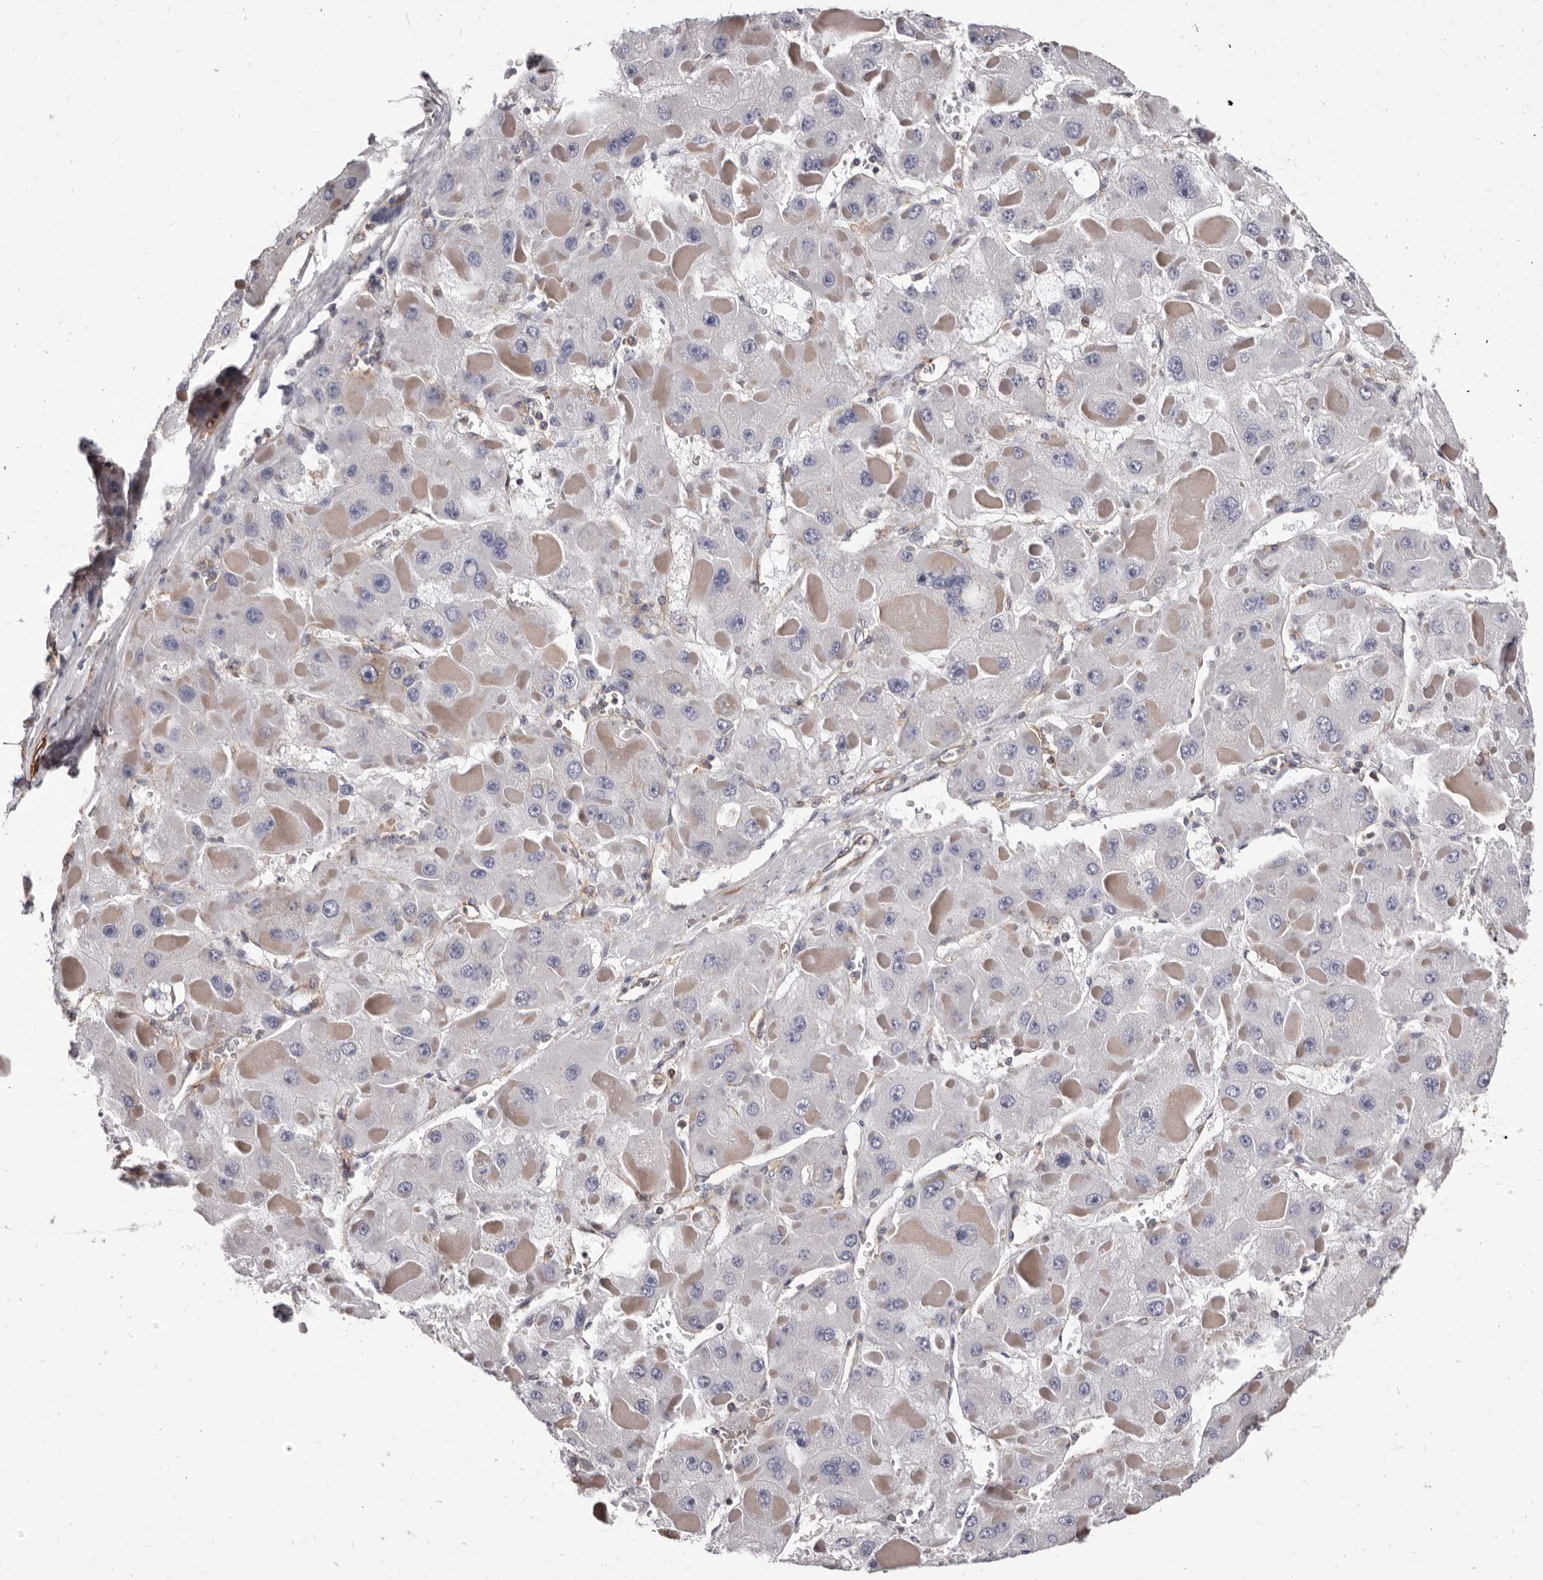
{"staining": {"intensity": "negative", "quantity": "none", "location": "none"}, "tissue": "liver cancer", "cell_type": "Tumor cells", "image_type": "cancer", "snomed": [{"axis": "morphology", "description": "Carcinoma, Hepatocellular, NOS"}, {"axis": "topography", "description": "Liver"}], "caption": "The immunohistochemistry image has no significant staining in tumor cells of liver cancer (hepatocellular carcinoma) tissue.", "gene": "NIBAN1", "patient": {"sex": "female", "age": 73}}